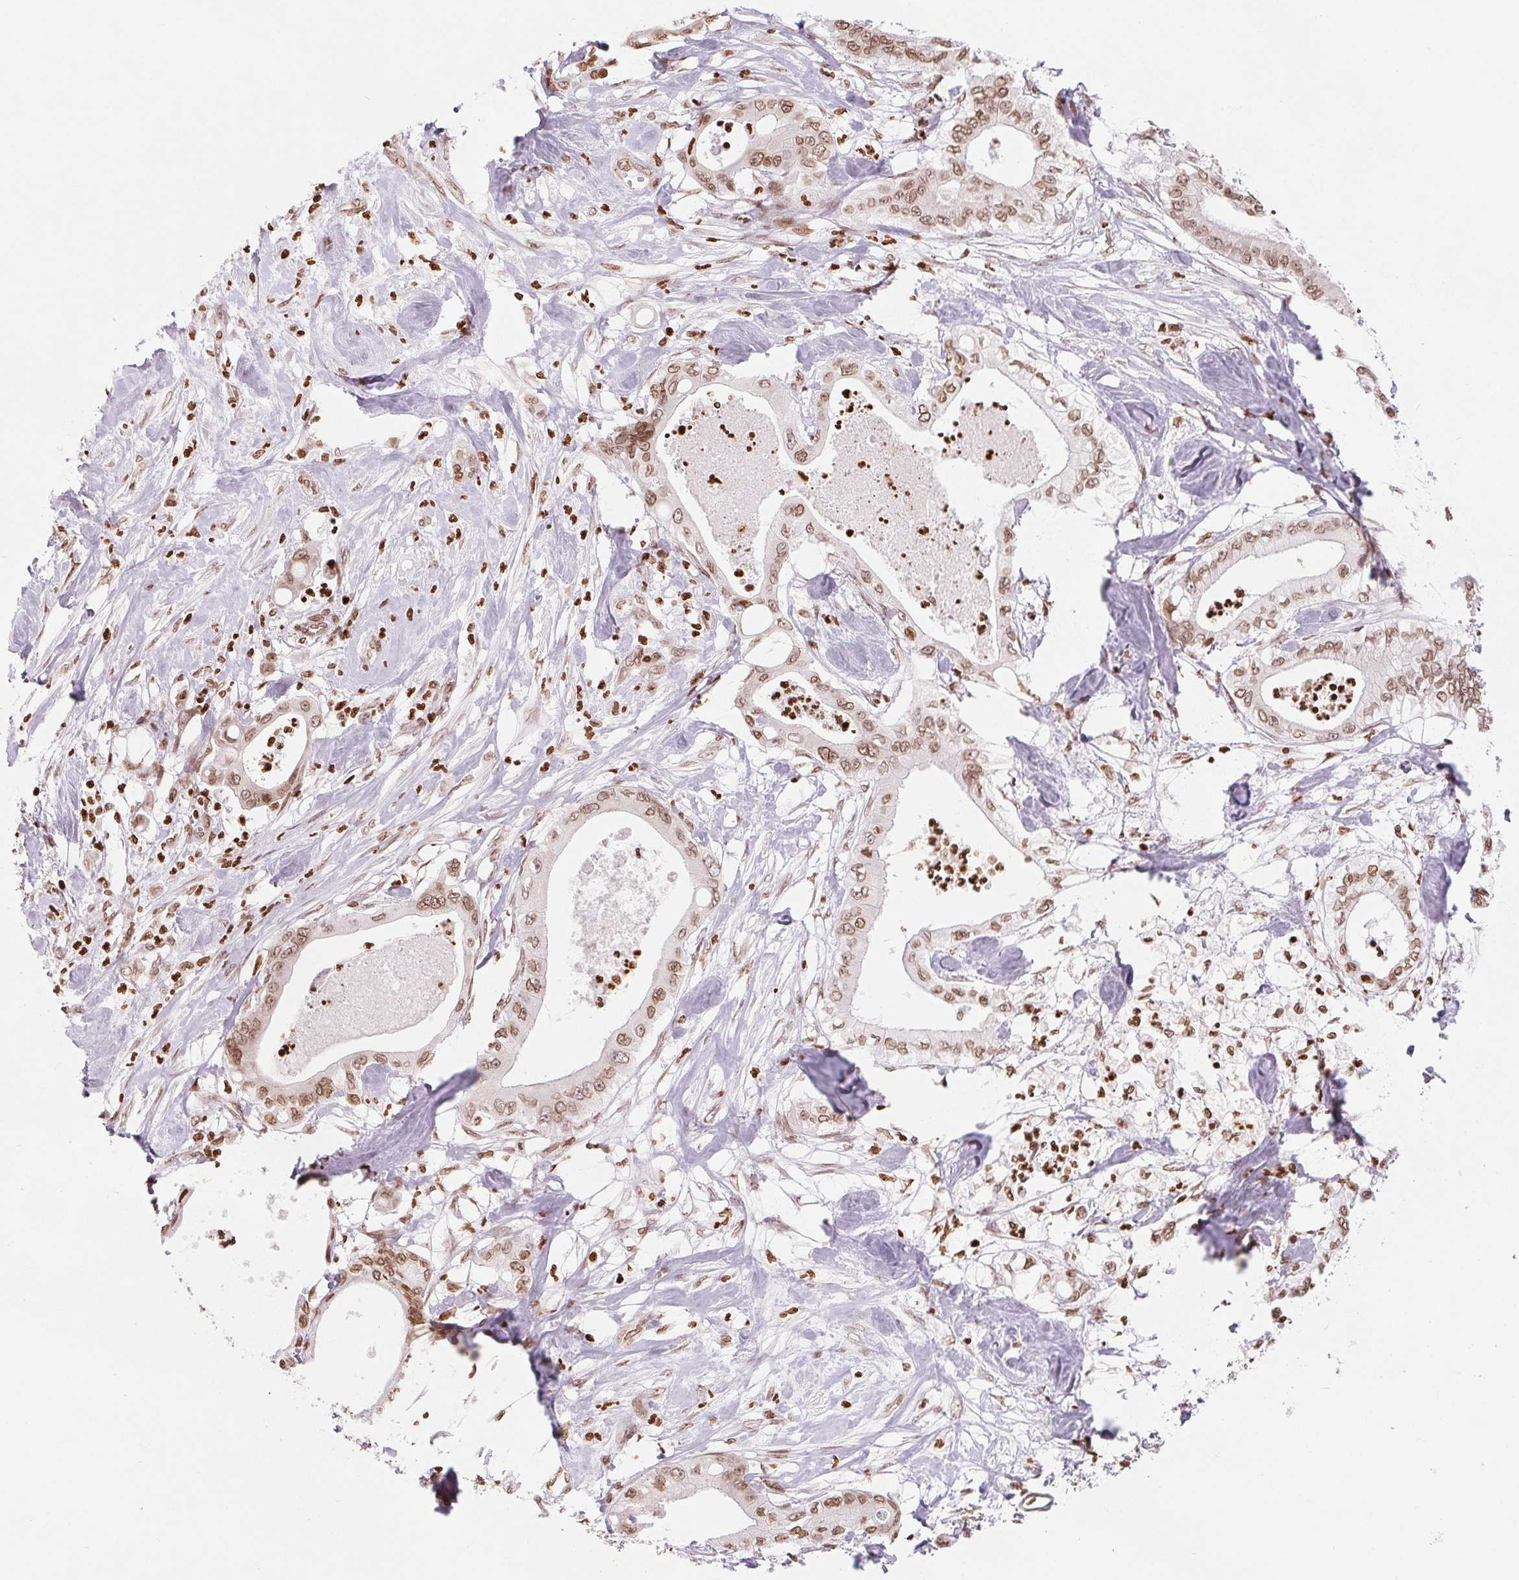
{"staining": {"intensity": "moderate", "quantity": ">75%", "location": "nuclear"}, "tissue": "pancreatic cancer", "cell_type": "Tumor cells", "image_type": "cancer", "snomed": [{"axis": "morphology", "description": "Adenocarcinoma, NOS"}, {"axis": "topography", "description": "Pancreas"}], "caption": "IHC histopathology image of neoplastic tissue: human pancreatic cancer stained using IHC displays medium levels of moderate protein expression localized specifically in the nuclear of tumor cells, appearing as a nuclear brown color.", "gene": "SMIM12", "patient": {"sex": "male", "age": 71}}